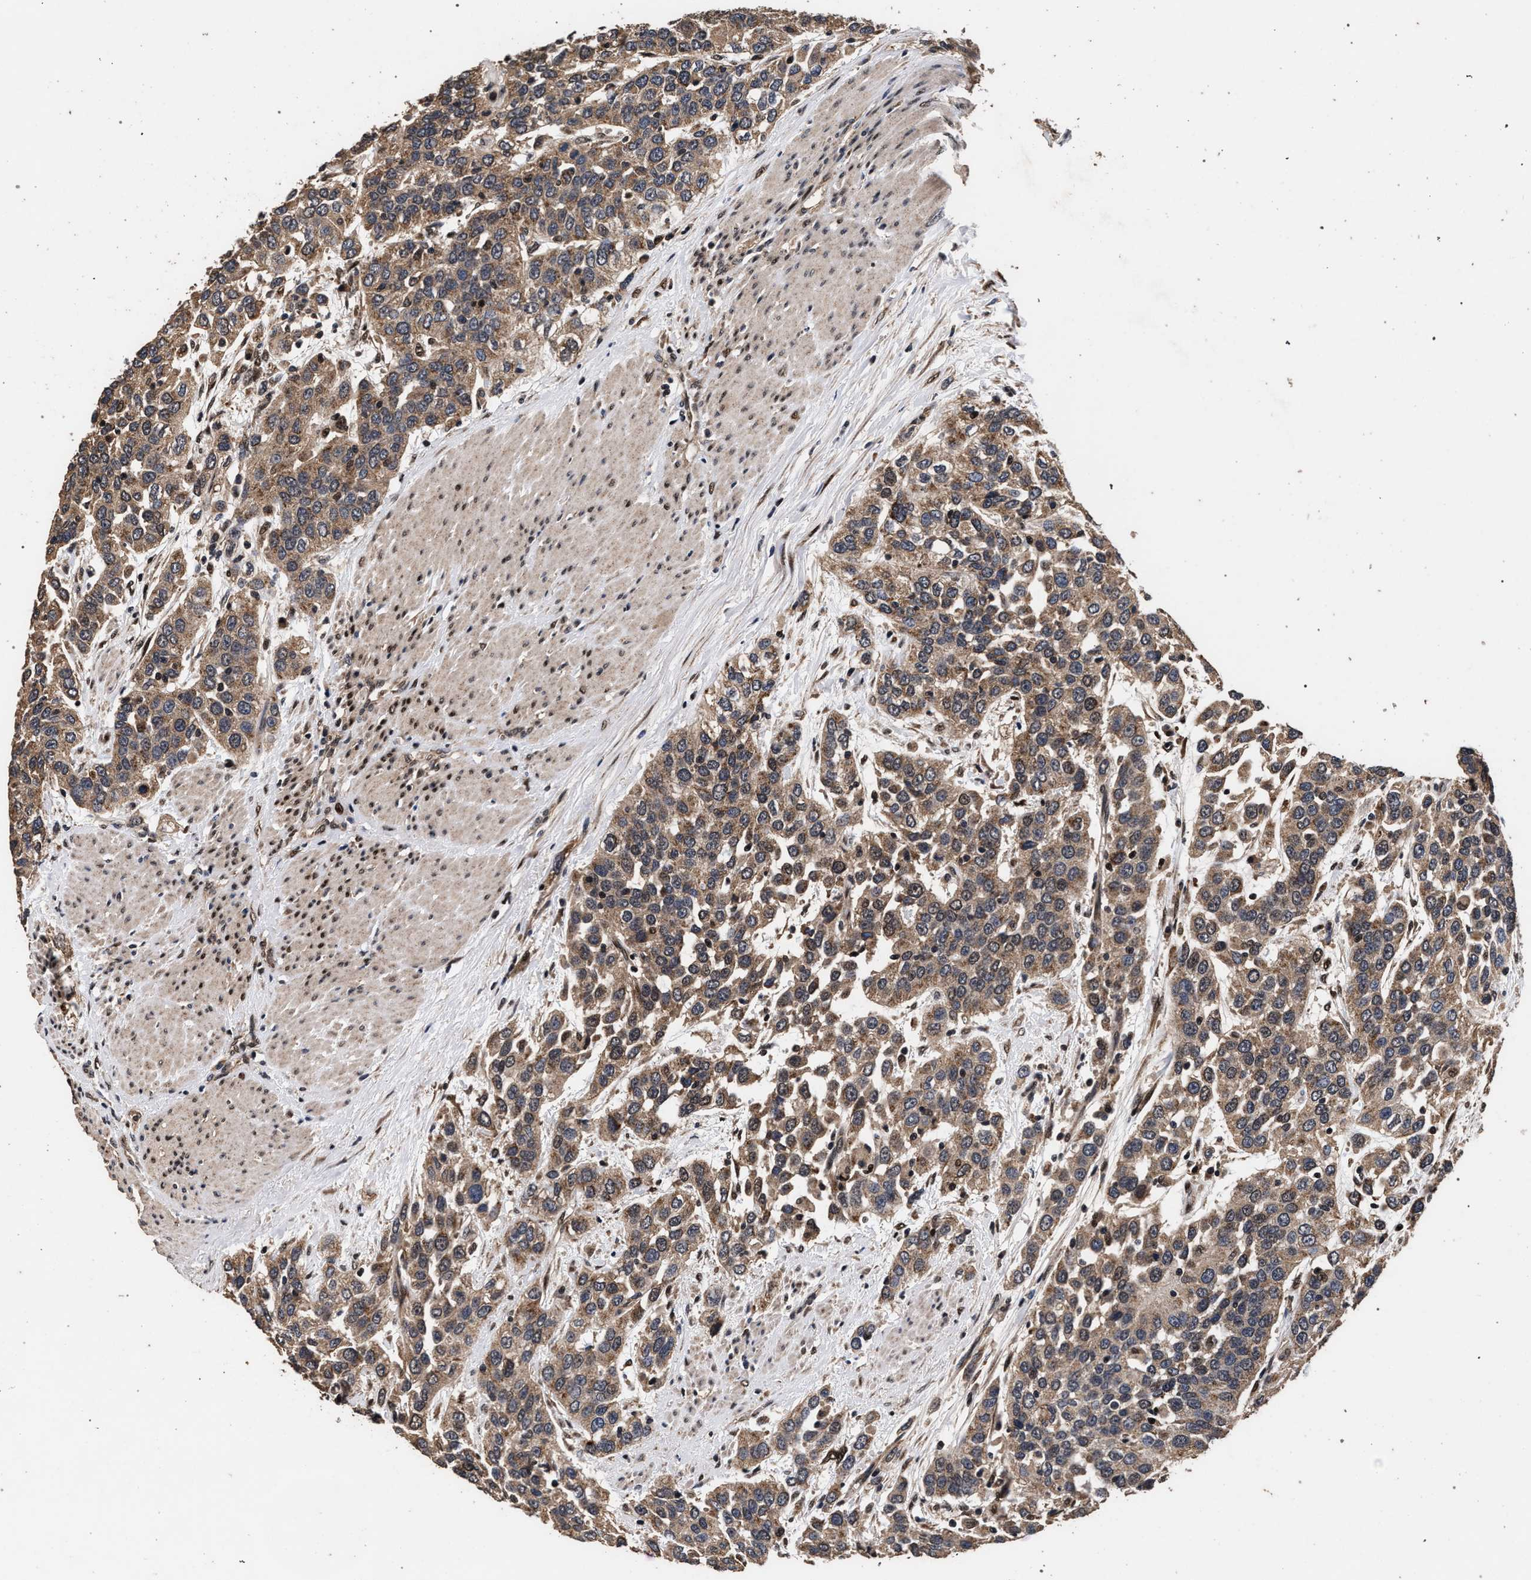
{"staining": {"intensity": "moderate", "quantity": ">75%", "location": "cytoplasmic/membranous"}, "tissue": "urothelial cancer", "cell_type": "Tumor cells", "image_type": "cancer", "snomed": [{"axis": "morphology", "description": "Urothelial carcinoma, High grade"}, {"axis": "topography", "description": "Urinary bladder"}], "caption": "An immunohistochemistry micrograph of tumor tissue is shown. Protein staining in brown shows moderate cytoplasmic/membranous positivity in urothelial cancer within tumor cells. (DAB (3,3'-diaminobenzidine) = brown stain, brightfield microscopy at high magnification).", "gene": "ACOX1", "patient": {"sex": "female", "age": 80}}